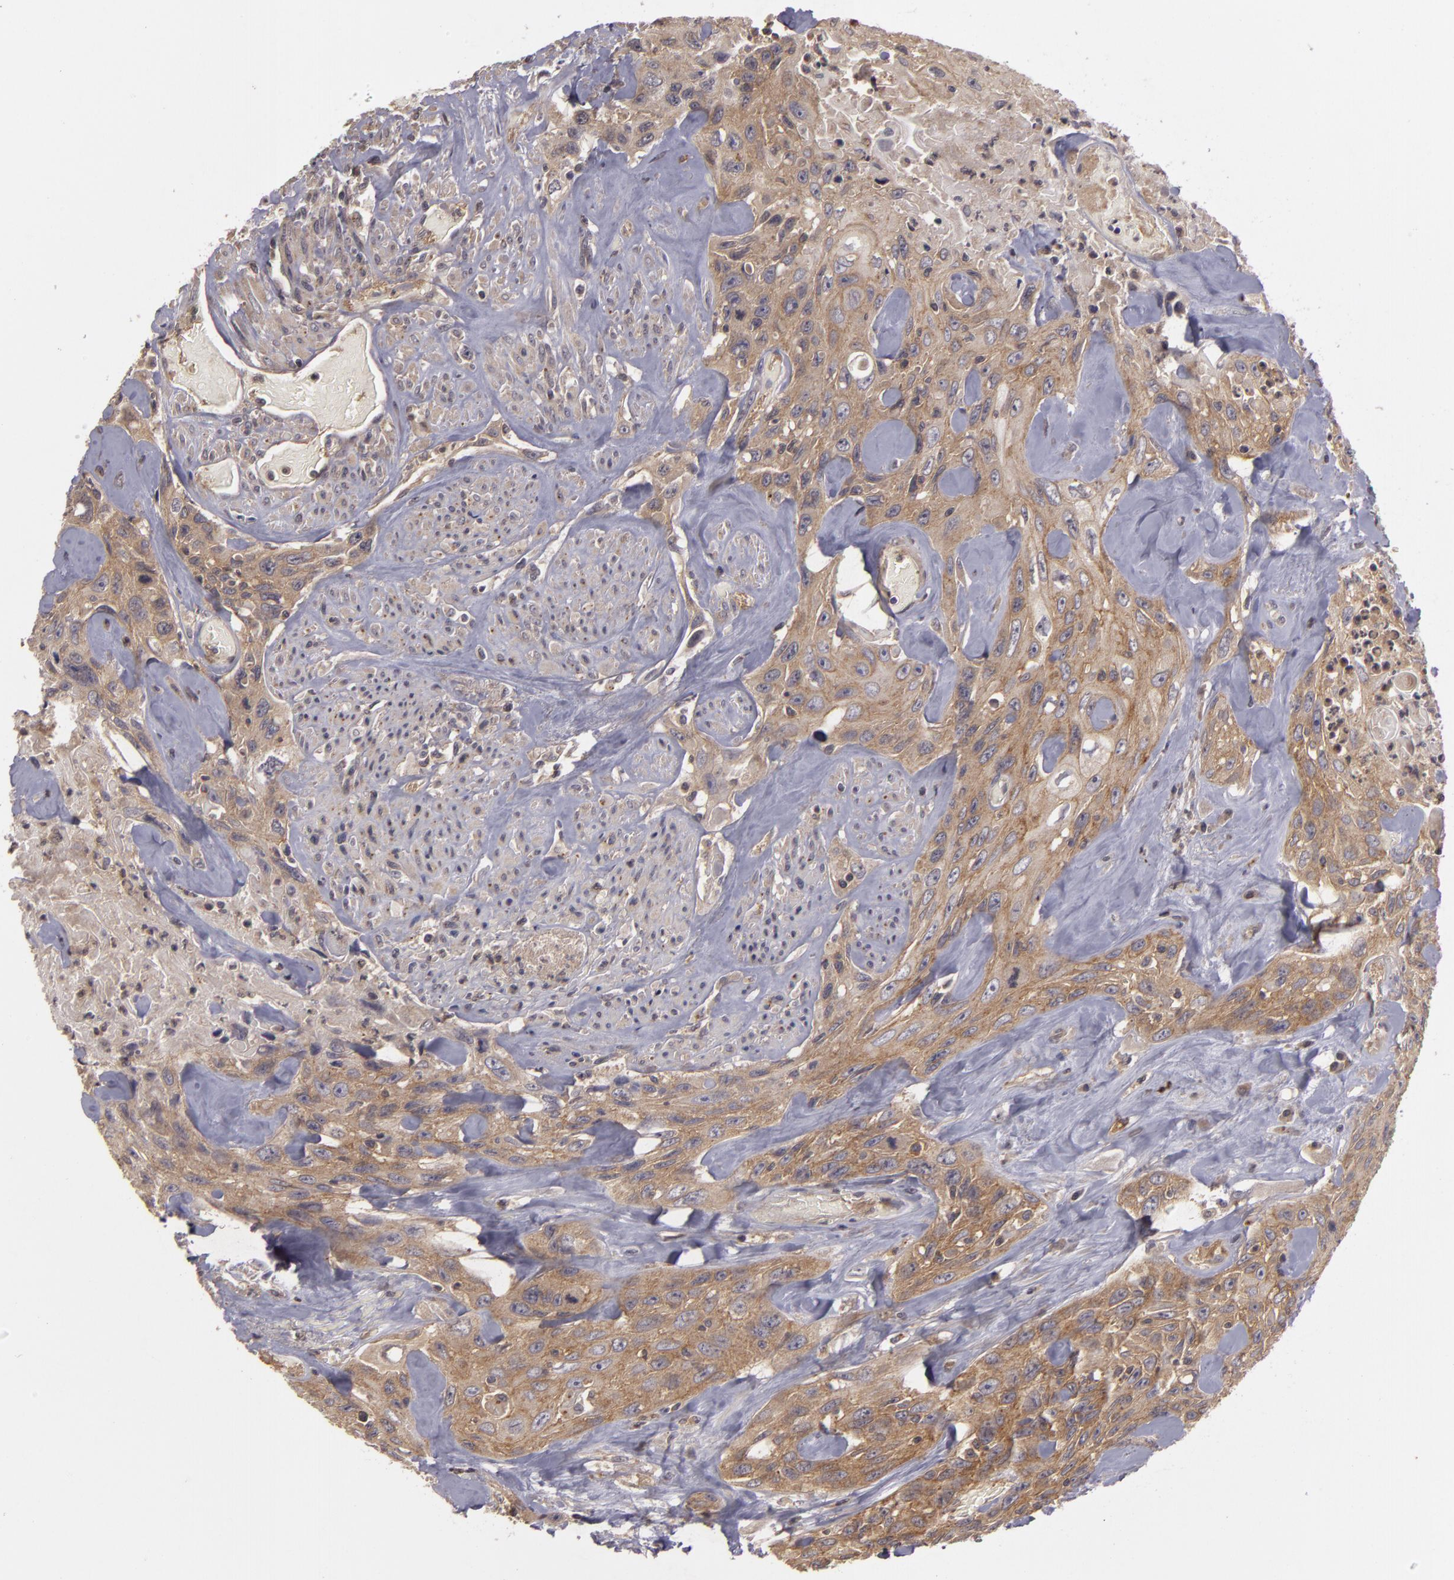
{"staining": {"intensity": "weak", "quantity": ">75%", "location": "cytoplasmic/membranous"}, "tissue": "urothelial cancer", "cell_type": "Tumor cells", "image_type": "cancer", "snomed": [{"axis": "morphology", "description": "Urothelial carcinoma, High grade"}, {"axis": "topography", "description": "Urinary bladder"}], "caption": "Immunohistochemical staining of human high-grade urothelial carcinoma shows weak cytoplasmic/membranous protein positivity in about >75% of tumor cells.", "gene": "HRAS", "patient": {"sex": "female", "age": 84}}